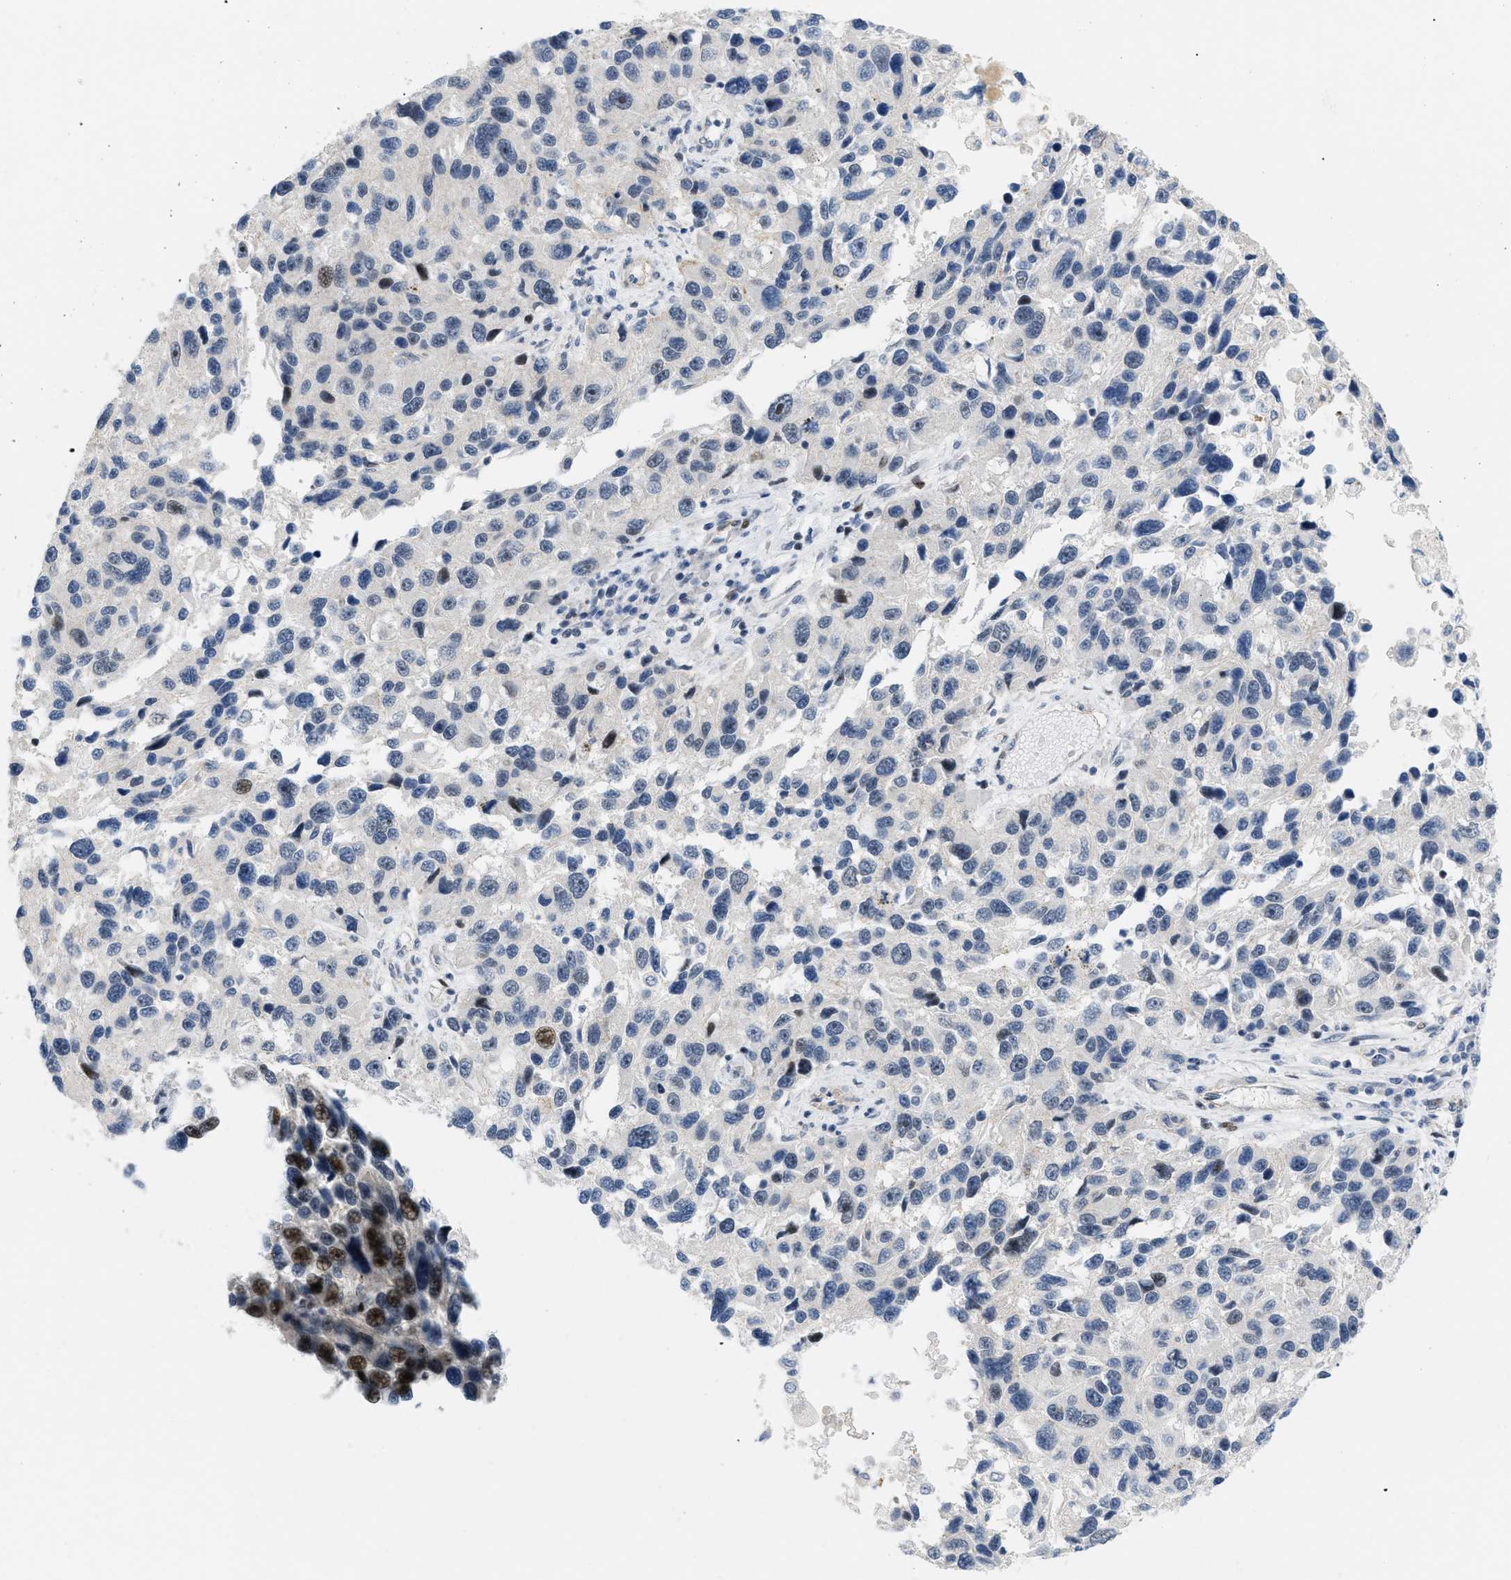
{"staining": {"intensity": "moderate", "quantity": "<25%", "location": "nuclear"}, "tissue": "melanoma", "cell_type": "Tumor cells", "image_type": "cancer", "snomed": [{"axis": "morphology", "description": "Malignant melanoma, NOS"}, {"axis": "topography", "description": "Skin"}], "caption": "Protein analysis of melanoma tissue exhibits moderate nuclear staining in about <25% of tumor cells.", "gene": "MED1", "patient": {"sex": "male", "age": 53}}